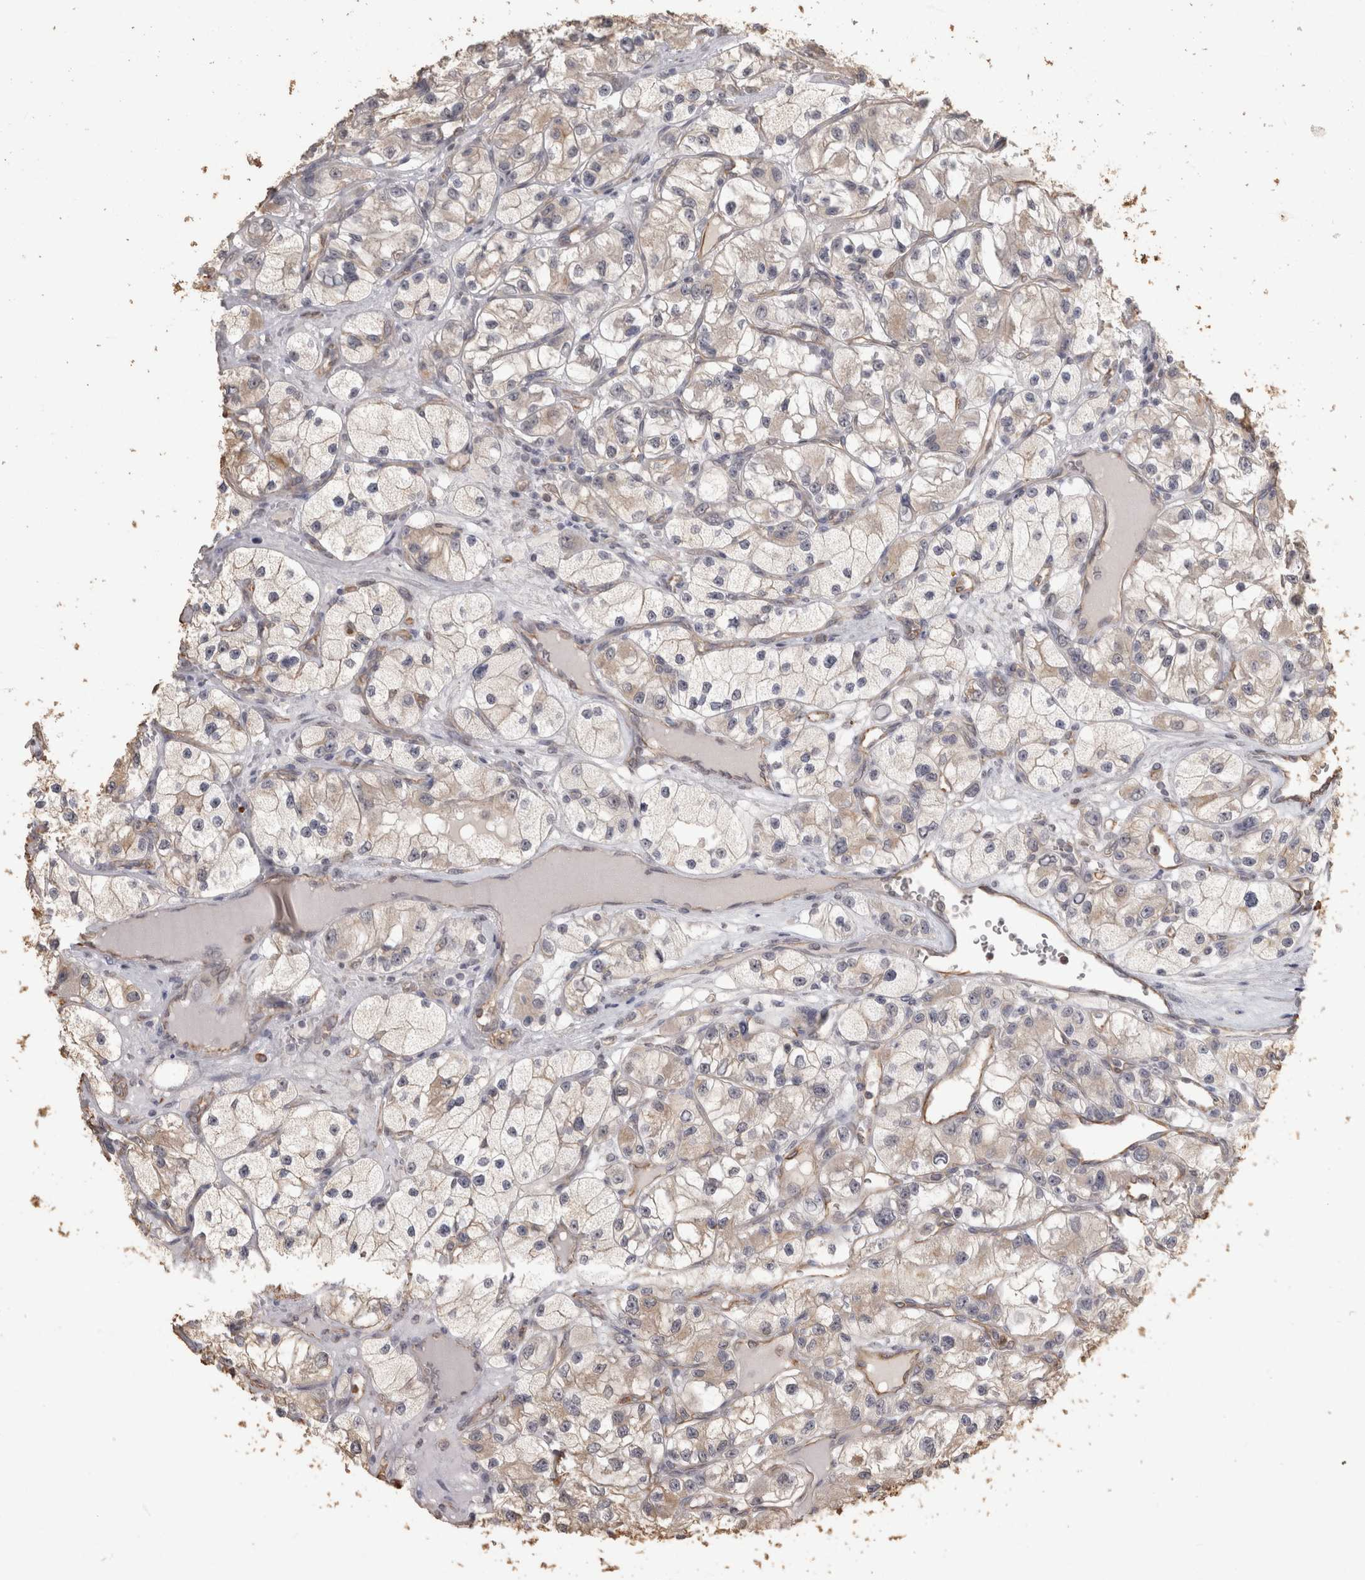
{"staining": {"intensity": "weak", "quantity": "<25%", "location": "cytoplasmic/membranous"}, "tissue": "renal cancer", "cell_type": "Tumor cells", "image_type": "cancer", "snomed": [{"axis": "morphology", "description": "Adenocarcinoma, NOS"}, {"axis": "topography", "description": "Kidney"}], "caption": "Immunohistochemical staining of human adenocarcinoma (renal) exhibits no significant positivity in tumor cells.", "gene": "REPS2", "patient": {"sex": "female", "age": 57}}